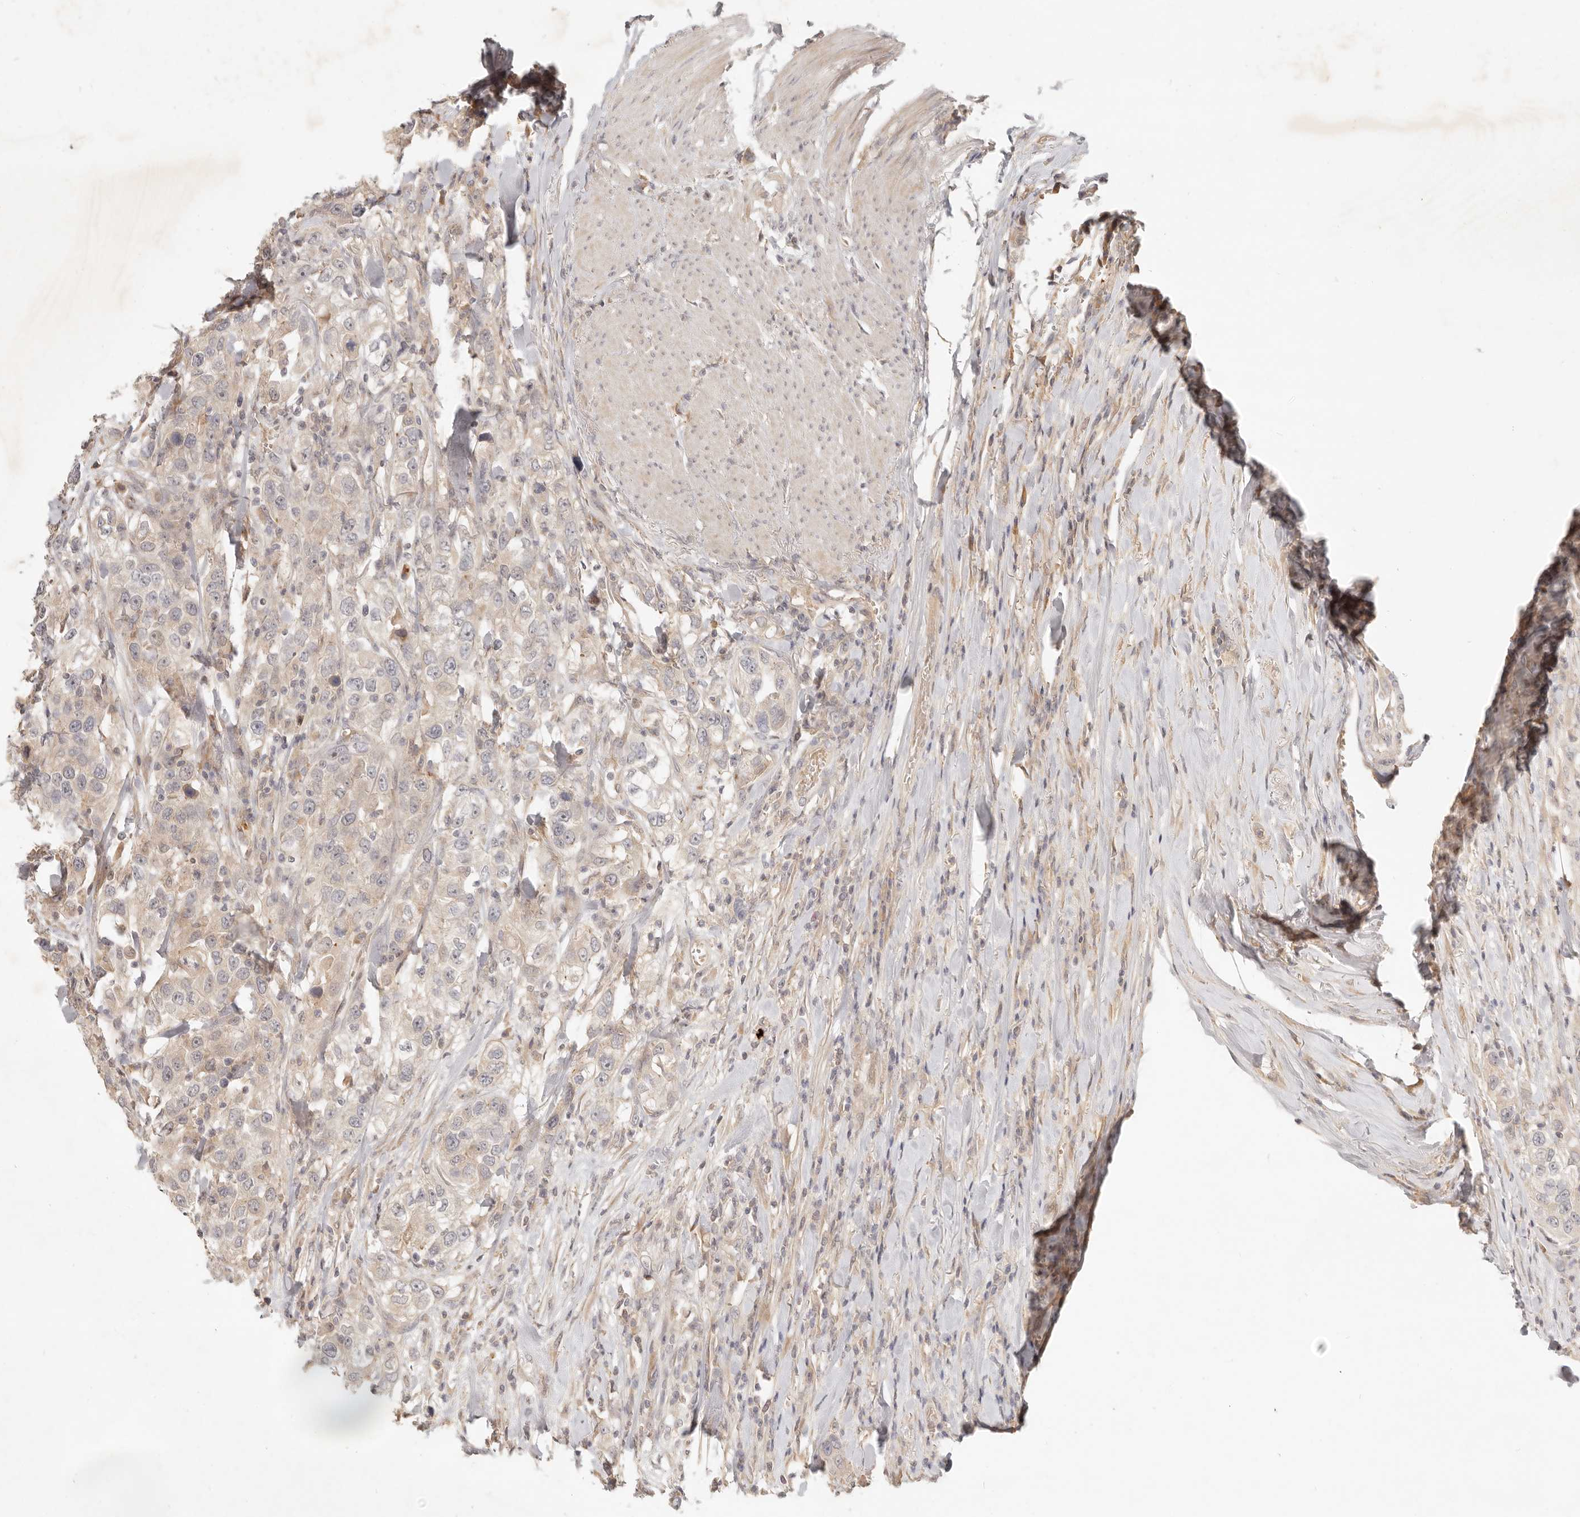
{"staining": {"intensity": "weak", "quantity": "<25%", "location": "cytoplasmic/membranous"}, "tissue": "urothelial cancer", "cell_type": "Tumor cells", "image_type": "cancer", "snomed": [{"axis": "morphology", "description": "Urothelial carcinoma, High grade"}, {"axis": "topography", "description": "Urinary bladder"}], "caption": "An immunohistochemistry photomicrograph of urothelial cancer is shown. There is no staining in tumor cells of urothelial cancer. (Stains: DAB immunohistochemistry (IHC) with hematoxylin counter stain, Microscopy: brightfield microscopy at high magnification).", "gene": "UBXN11", "patient": {"sex": "female", "age": 80}}